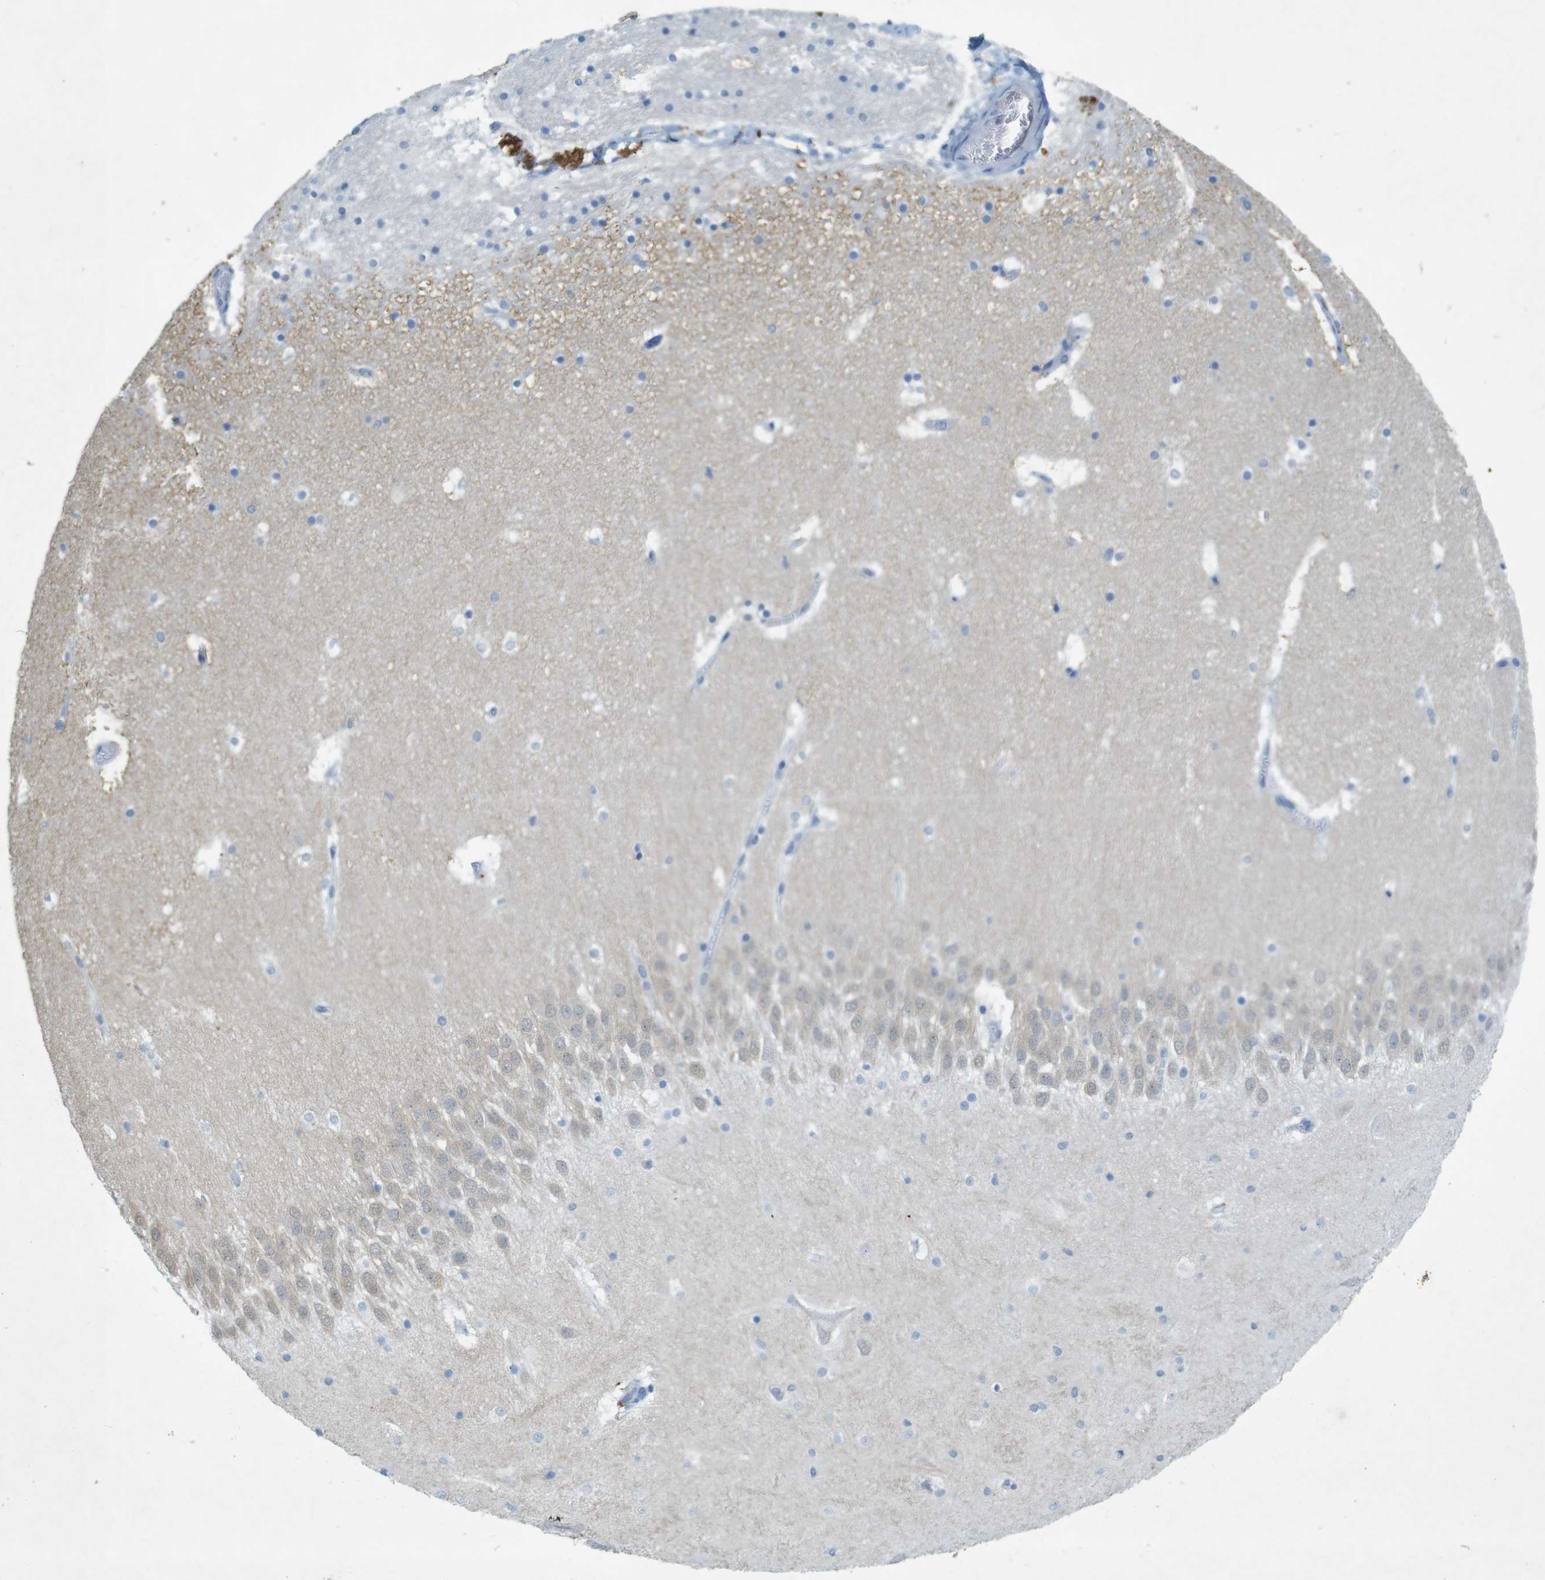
{"staining": {"intensity": "negative", "quantity": "none", "location": "none"}, "tissue": "hippocampus", "cell_type": "Glial cells", "image_type": "normal", "snomed": [{"axis": "morphology", "description": "Normal tissue, NOS"}, {"axis": "topography", "description": "Hippocampus"}], "caption": "This is an IHC image of normal human hippocampus. There is no positivity in glial cells.", "gene": "CD320", "patient": {"sex": "male", "age": 45}}